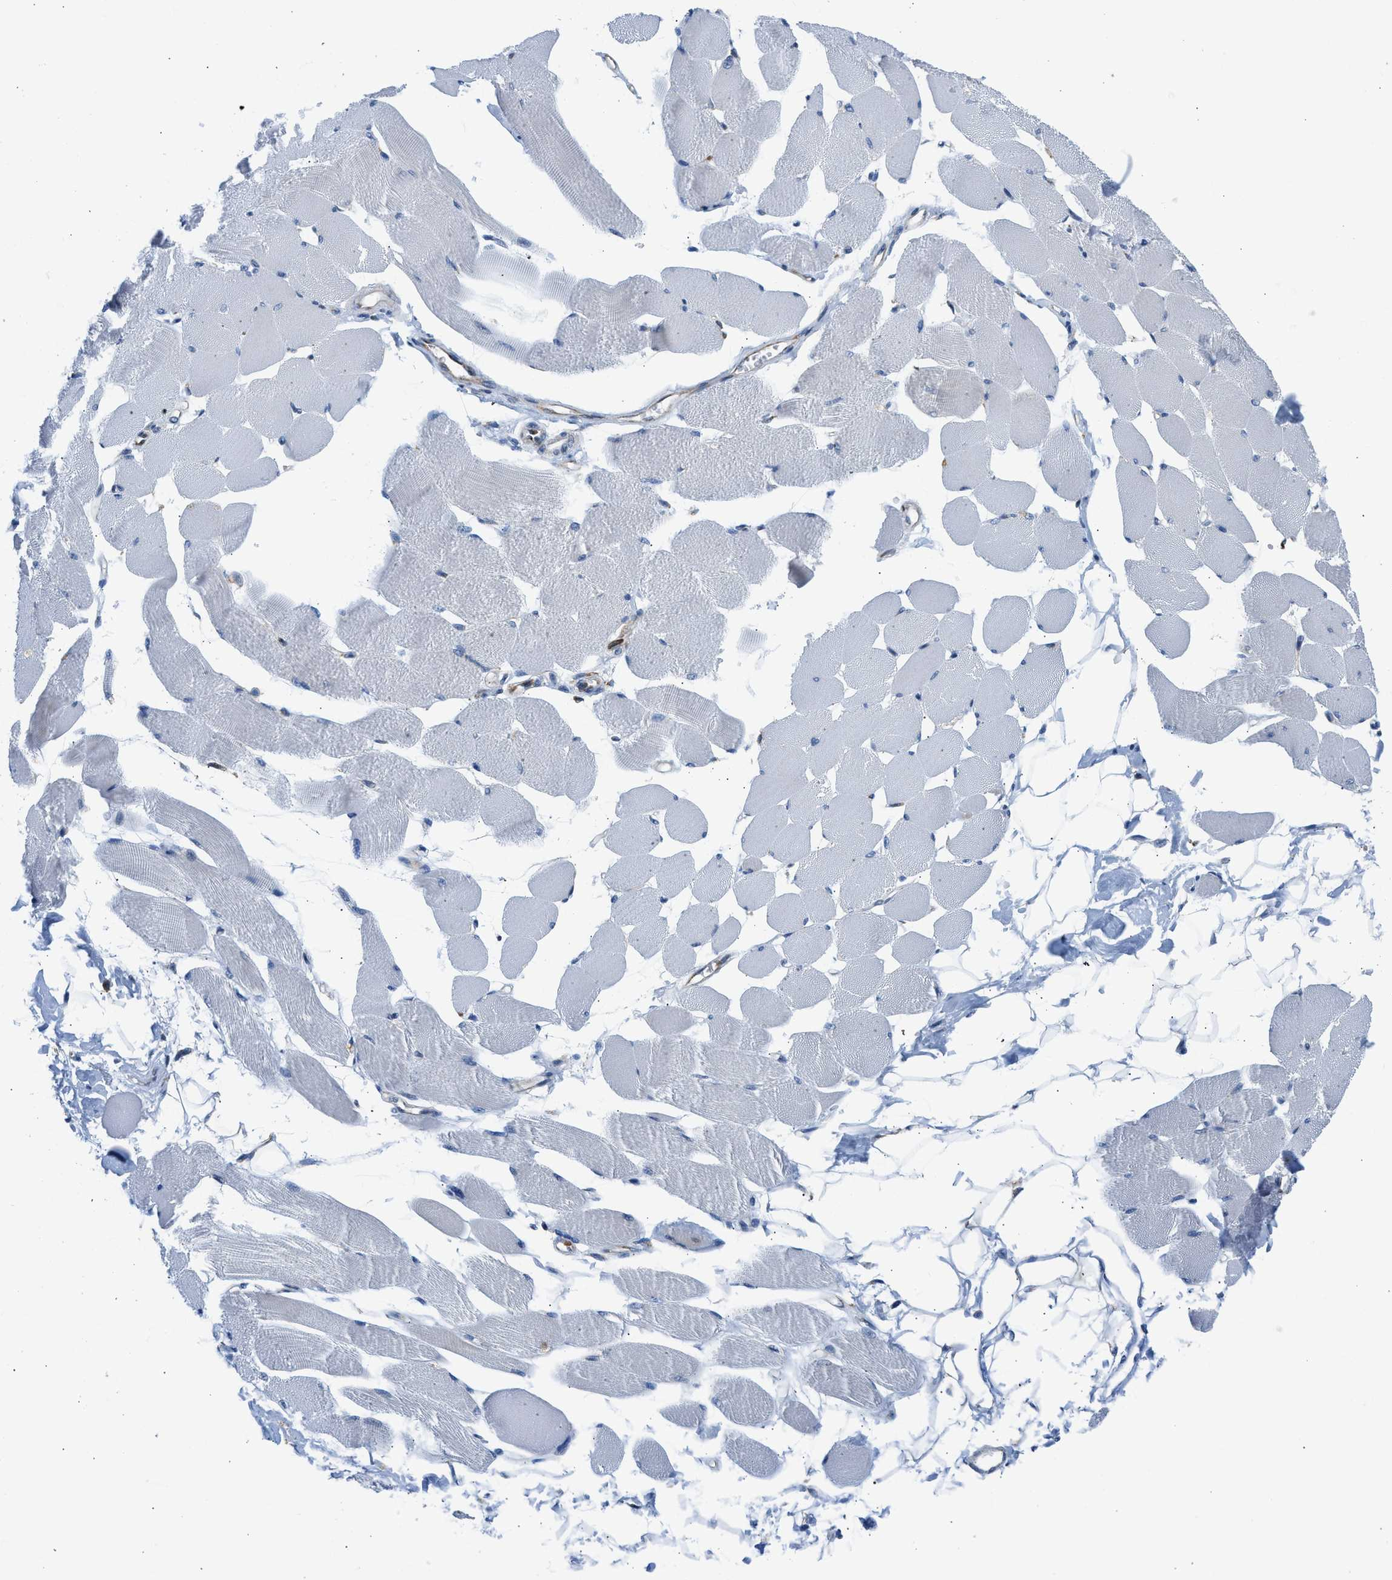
{"staining": {"intensity": "weak", "quantity": "<25%", "location": "cytoplasmic/membranous"}, "tissue": "skeletal muscle", "cell_type": "Myocytes", "image_type": "normal", "snomed": [{"axis": "morphology", "description": "Normal tissue, NOS"}, {"axis": "topography", "description": "Skeletal muscle"}, {"axis": "topography", "description": "Peripheral nerve tissue"}], "caption": "Immunohistochemistry of unremarkable skeletal muscle exhibits no positivity in myocytes.", "gene": "CAMKK2", "patient": {"sex": "female", "age": 84}}